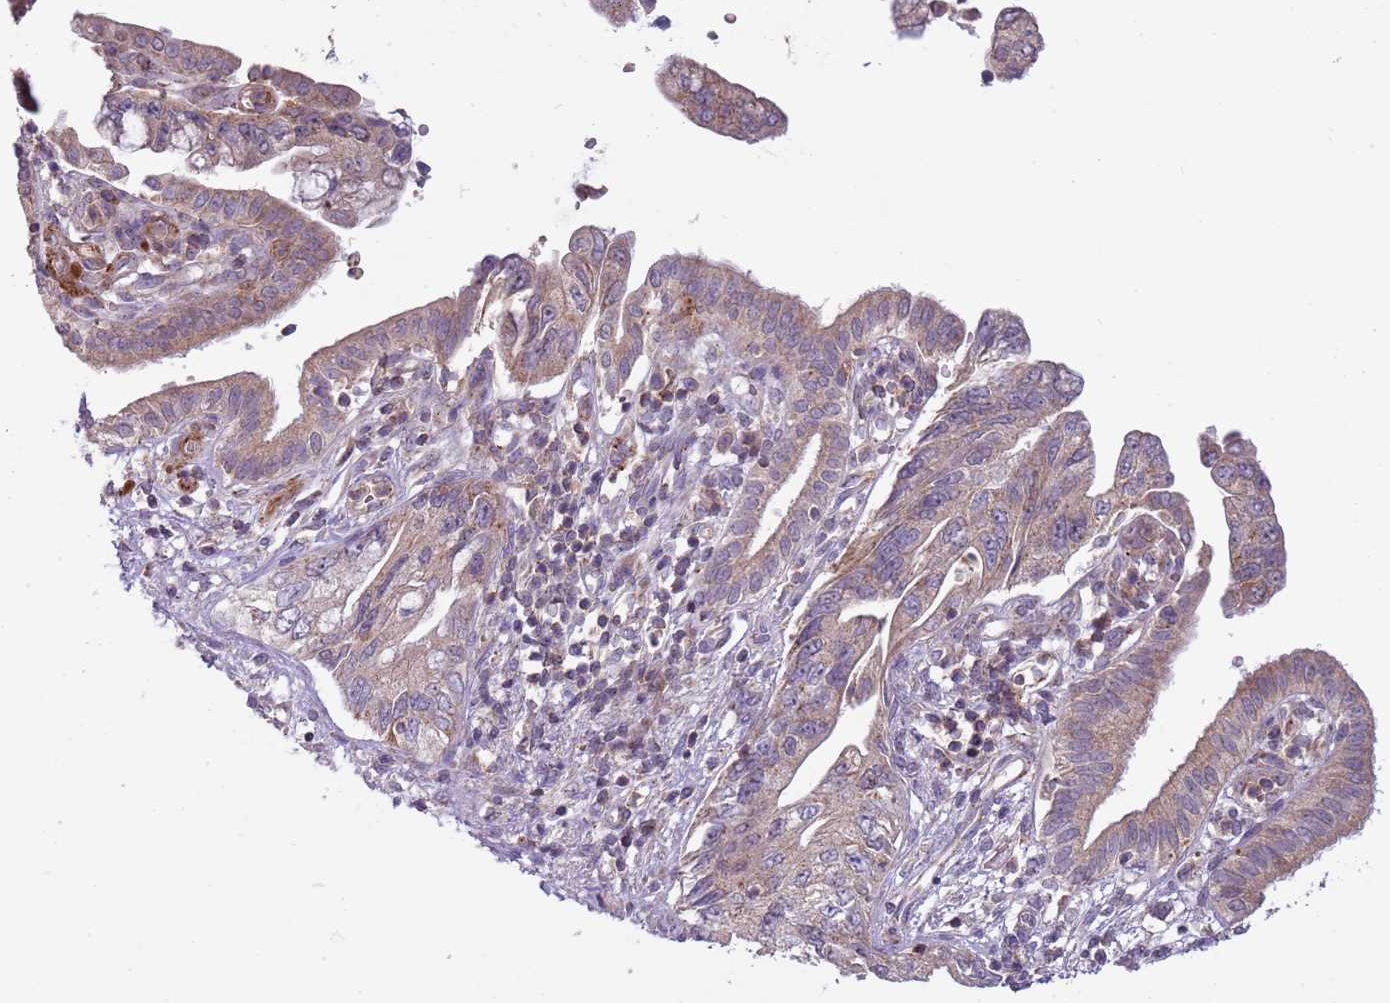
{"staining": {"intensity": "weak", "quantity": ">75%", "location": "cytoplasmic/membranous"}, "tissue": "pancreatic cancer", "cell_type": "Tumor cells", "image_type": "cancer", "snomed": [{"axis": "morphology", "description": "Adenocarcinoma, NOS"}, {"axis": "topography", "description": "Pancreas"}], "caption": "Immunohistochemical staining of human pancreatic cancer (adenocarcinoma) shows weak cytoplasmic/membranous protein expression in about >75% of tumor cells.", "gene": "DTD2", "patient": {"sex": "female", "age": 73}}